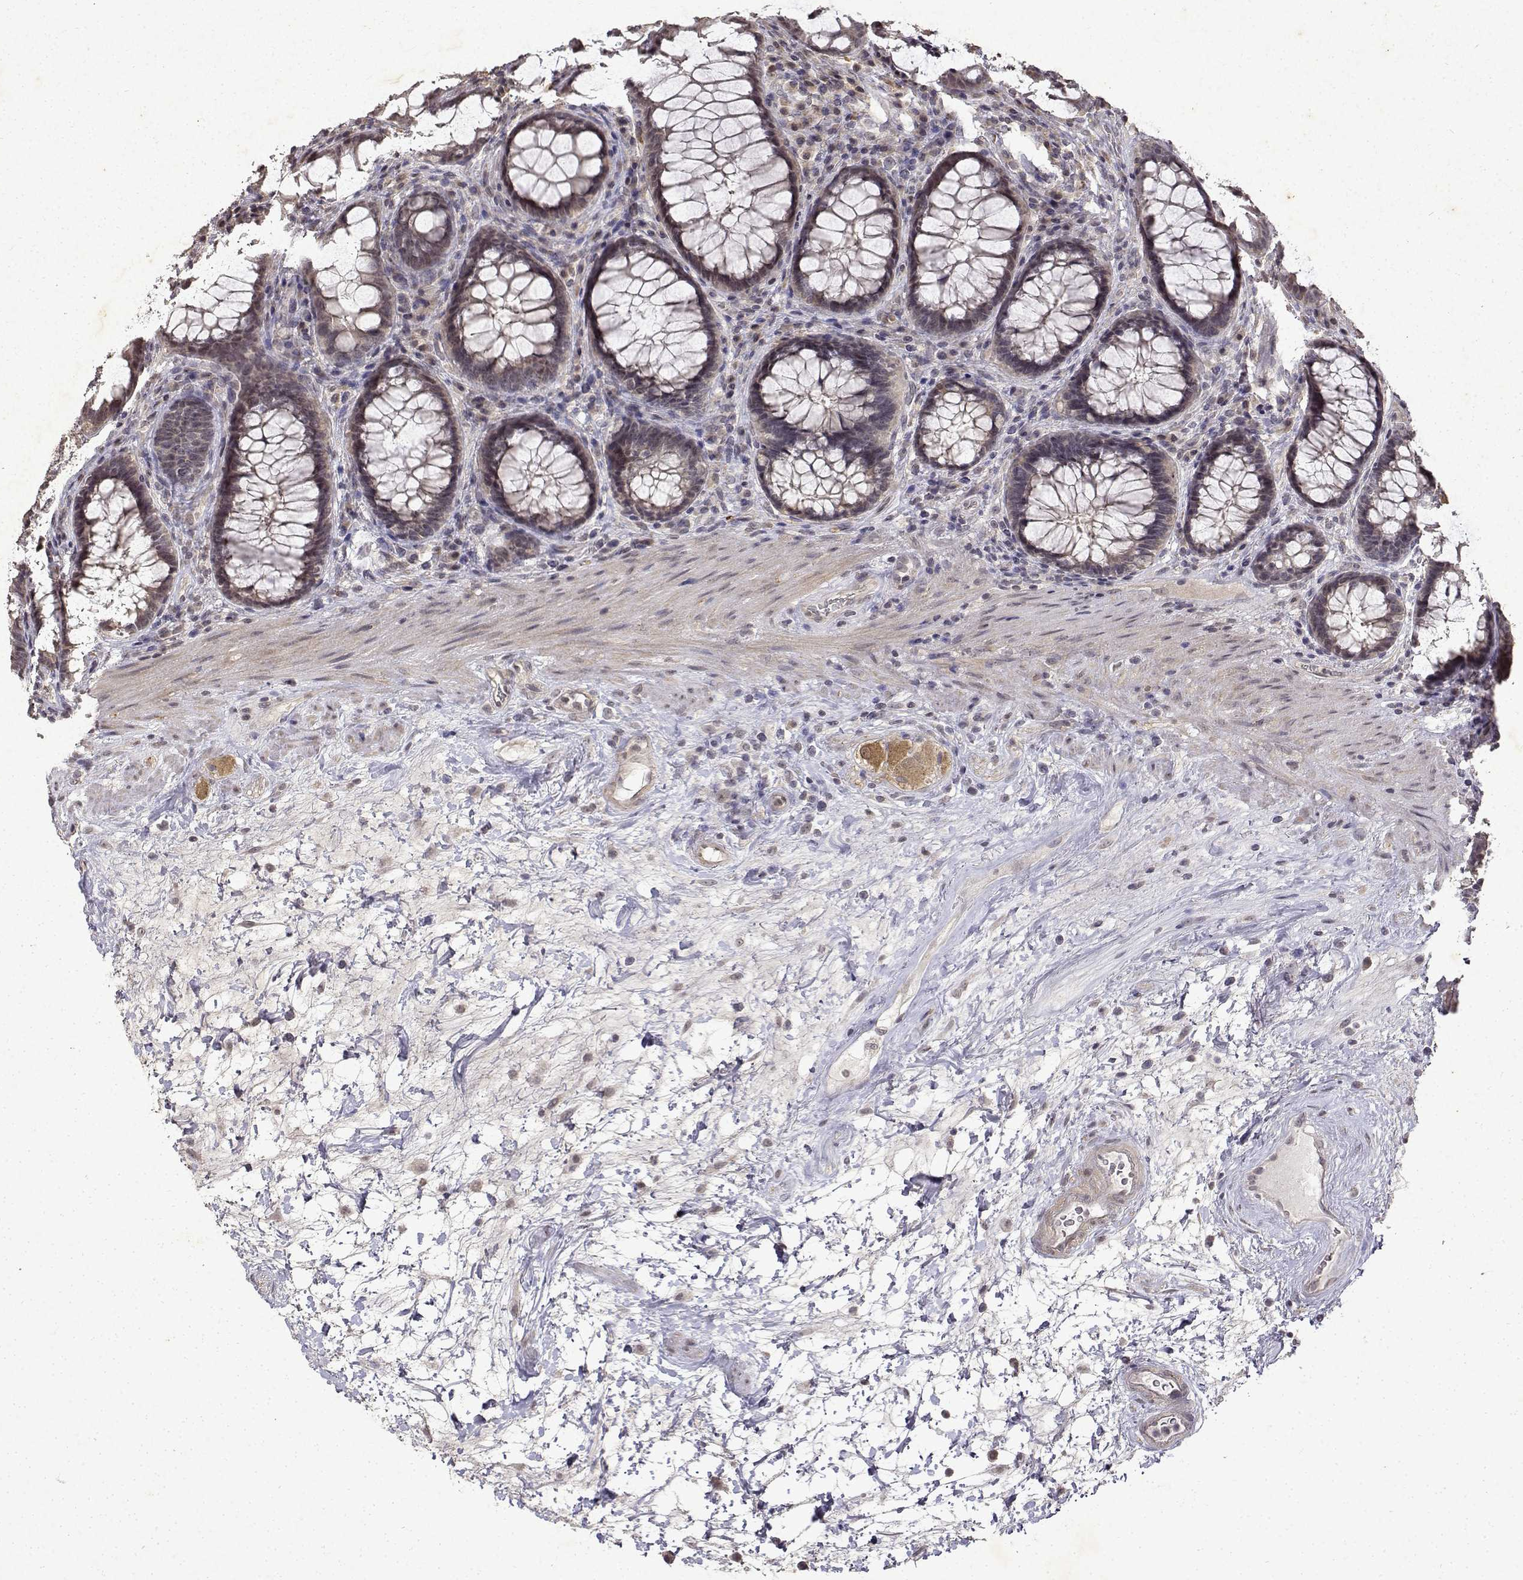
{"staining": {"intensity": "negative", "quantity": "none", "location": "none"}, "tissue": "rectum", "cell_type": "Glandular cells", "image_type": "normal", "snomed": [{"axis": "morphology", "description": "Normal tissue, NOS"}, {"axis": "topography", "description": "Rectum"}], "caption": "Immunohistochemistry (IHC) of normal rectum demonstrates no staining in glandular cells. Brightfield microscopy of immunohistochemistry (IHC) stained with DAB (3,3'-diaminobenzidine) (brown) and hematoxylin (blue), captured at high magnification.", "gene": "BDNF", "patient": {"sex": "male", "age": 72}}